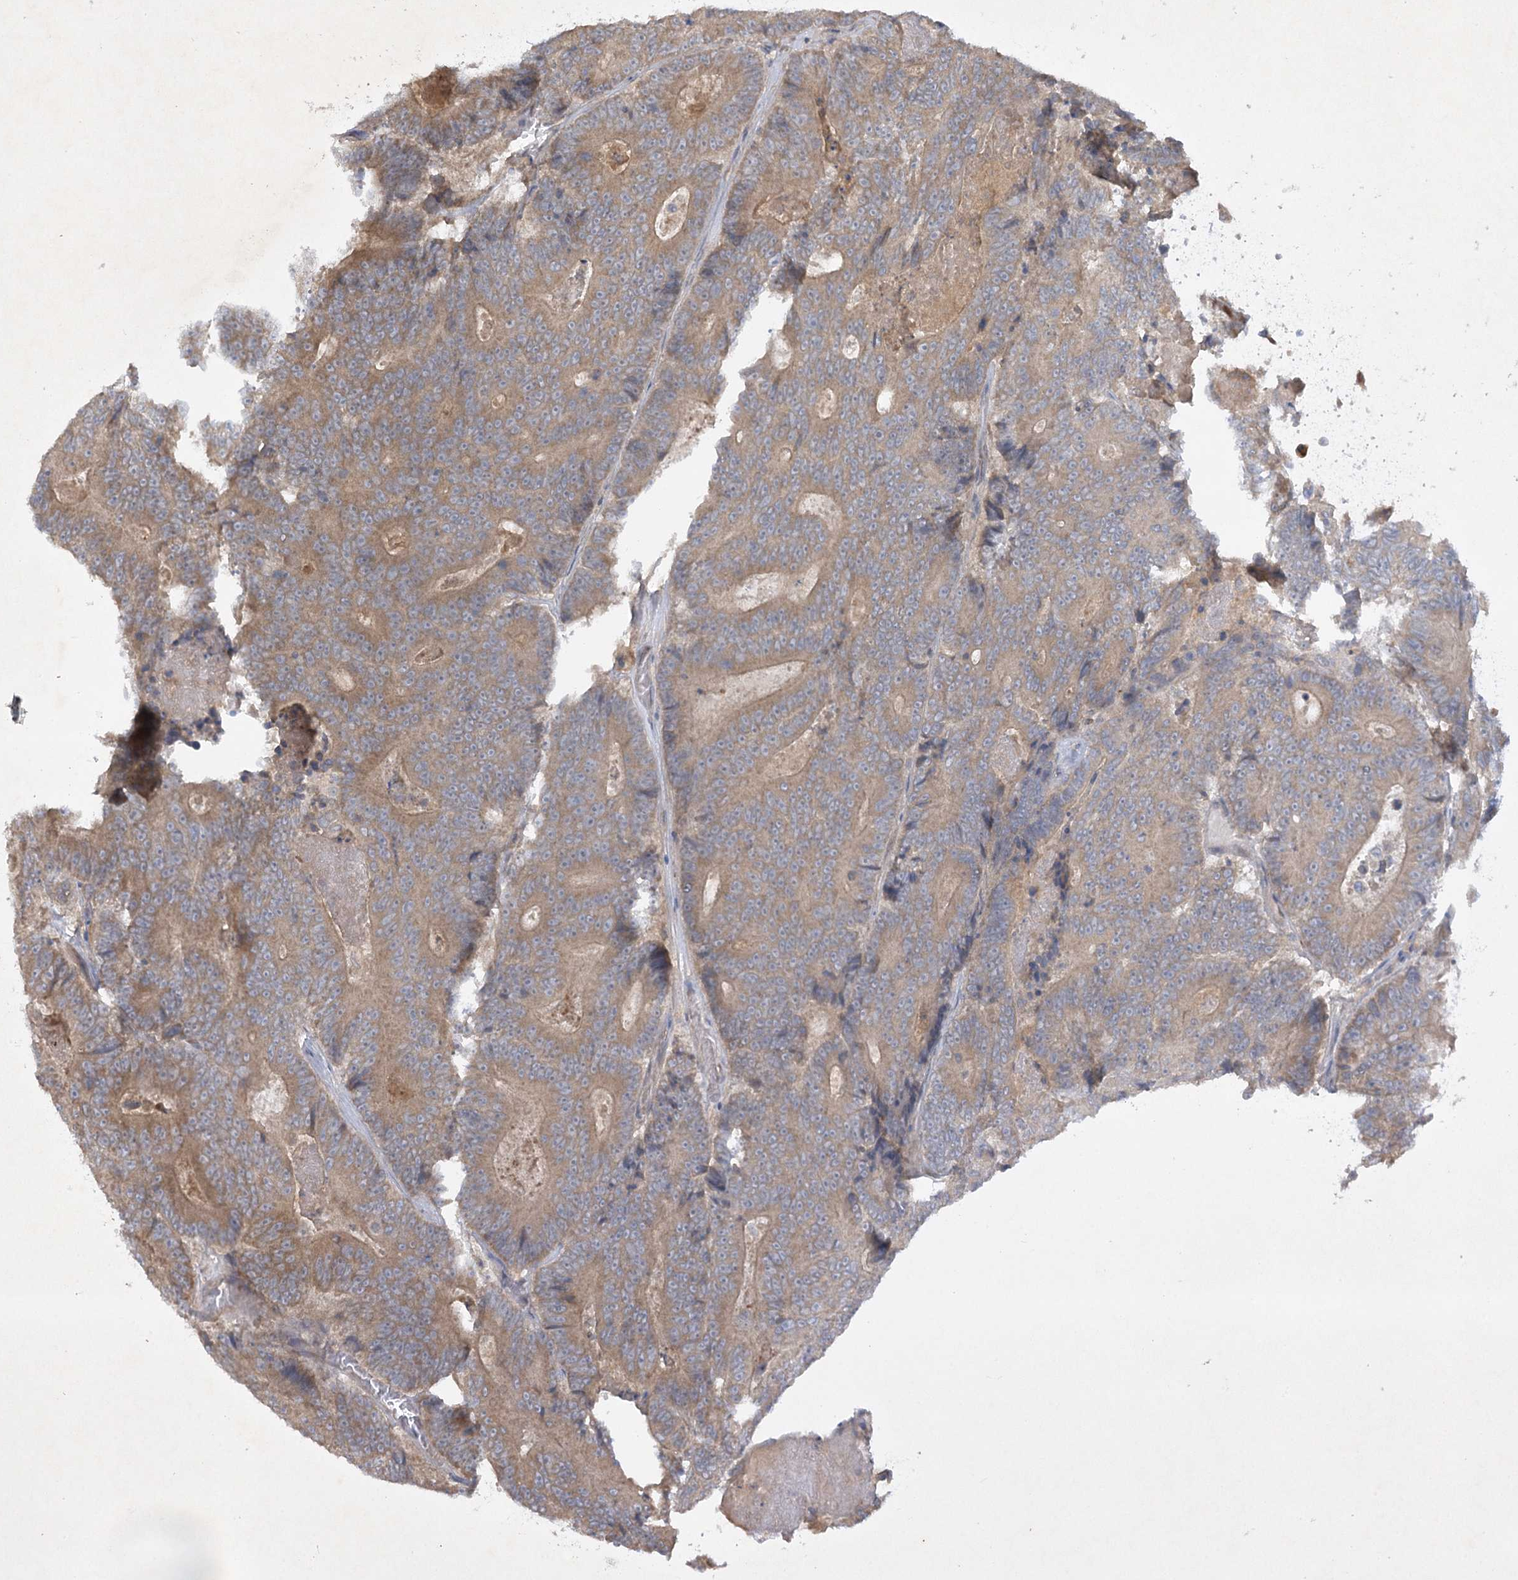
{"staining": {"intensity": "moderate", "quantity": ">75%", "location": "cytoplasmic/membranous"}, "tissue": "colorectal cancer", "cell_type": "Tumor cells", "image_type": "cancer", "snomed": [{"axis": "morphology", "description": "Adenocarcinoma, NOS"}, {"axis": "topography", "description": "Colon"}], "caption": "Immunohistochemistry photomicrograph of human colorectal cancer (adenocarcinoma) stained for a protein (brown), which demonstrates medium levels of moderate cytoplasmic/membranous positivity in about >75% of tumor cells.", "gene": "TRAF3IP1", "patient": {"sex": "male", "age": 83}}